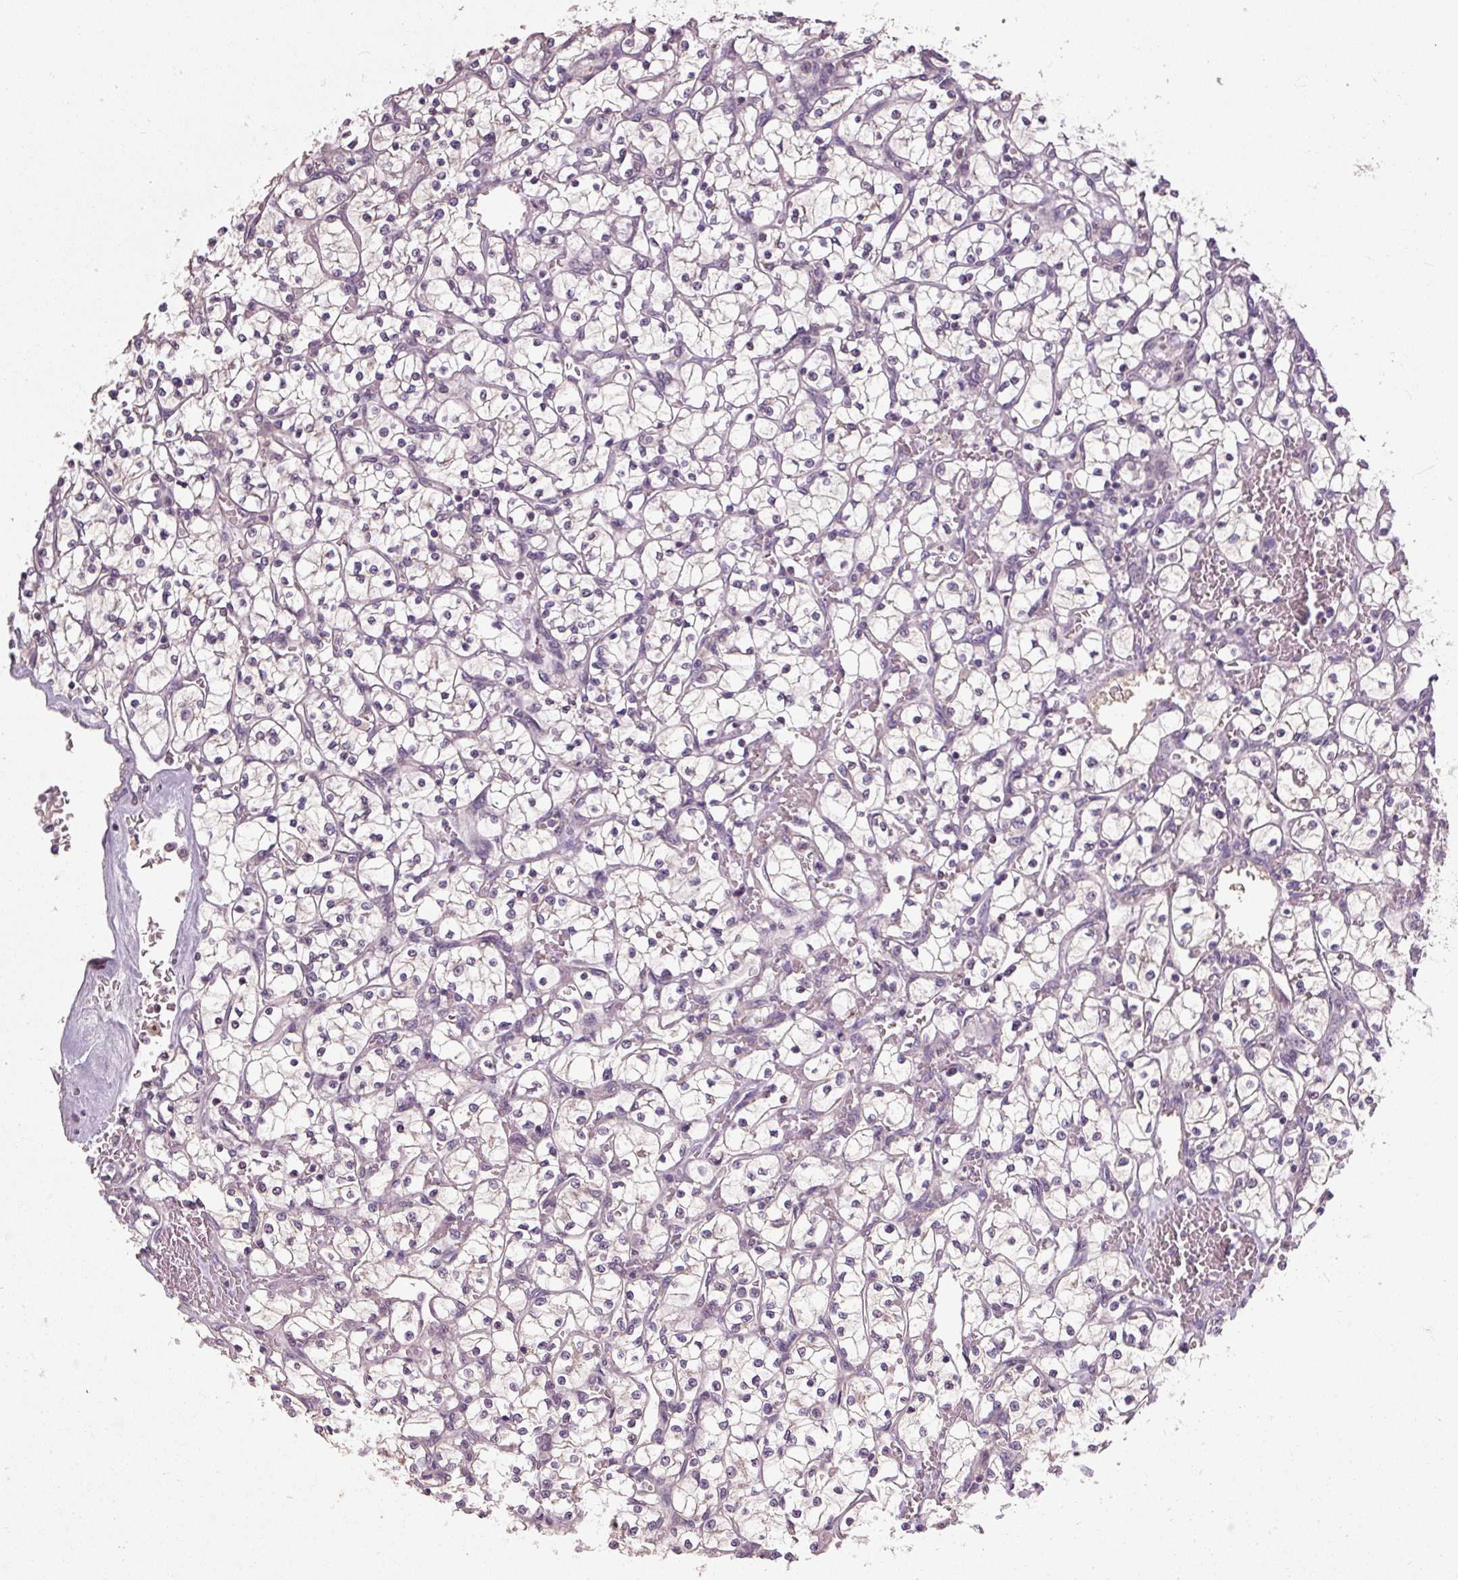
{"staining": {"intensity": "negative", "quantity": "none", "location": "none"}, "tissue": "renal cancer", "cell_type": "Tumor cells", "image_type": "cancer", "snomed": [{"axis": "morphology", "description": "Adenocarcinoma, NOS"}, {"axis": "topography", "description": "Kidney"}], "caption": "Renal cancer (adenocarcinoma) was stained to show a protein in brown. There is no significant staining in tumor cells. The staining is performed using DAB brown chromogen with nuclei counter-stained in using hematoxylin.", "gene": "CFAP65", "patient": {"sex": "female", "age": 64}}